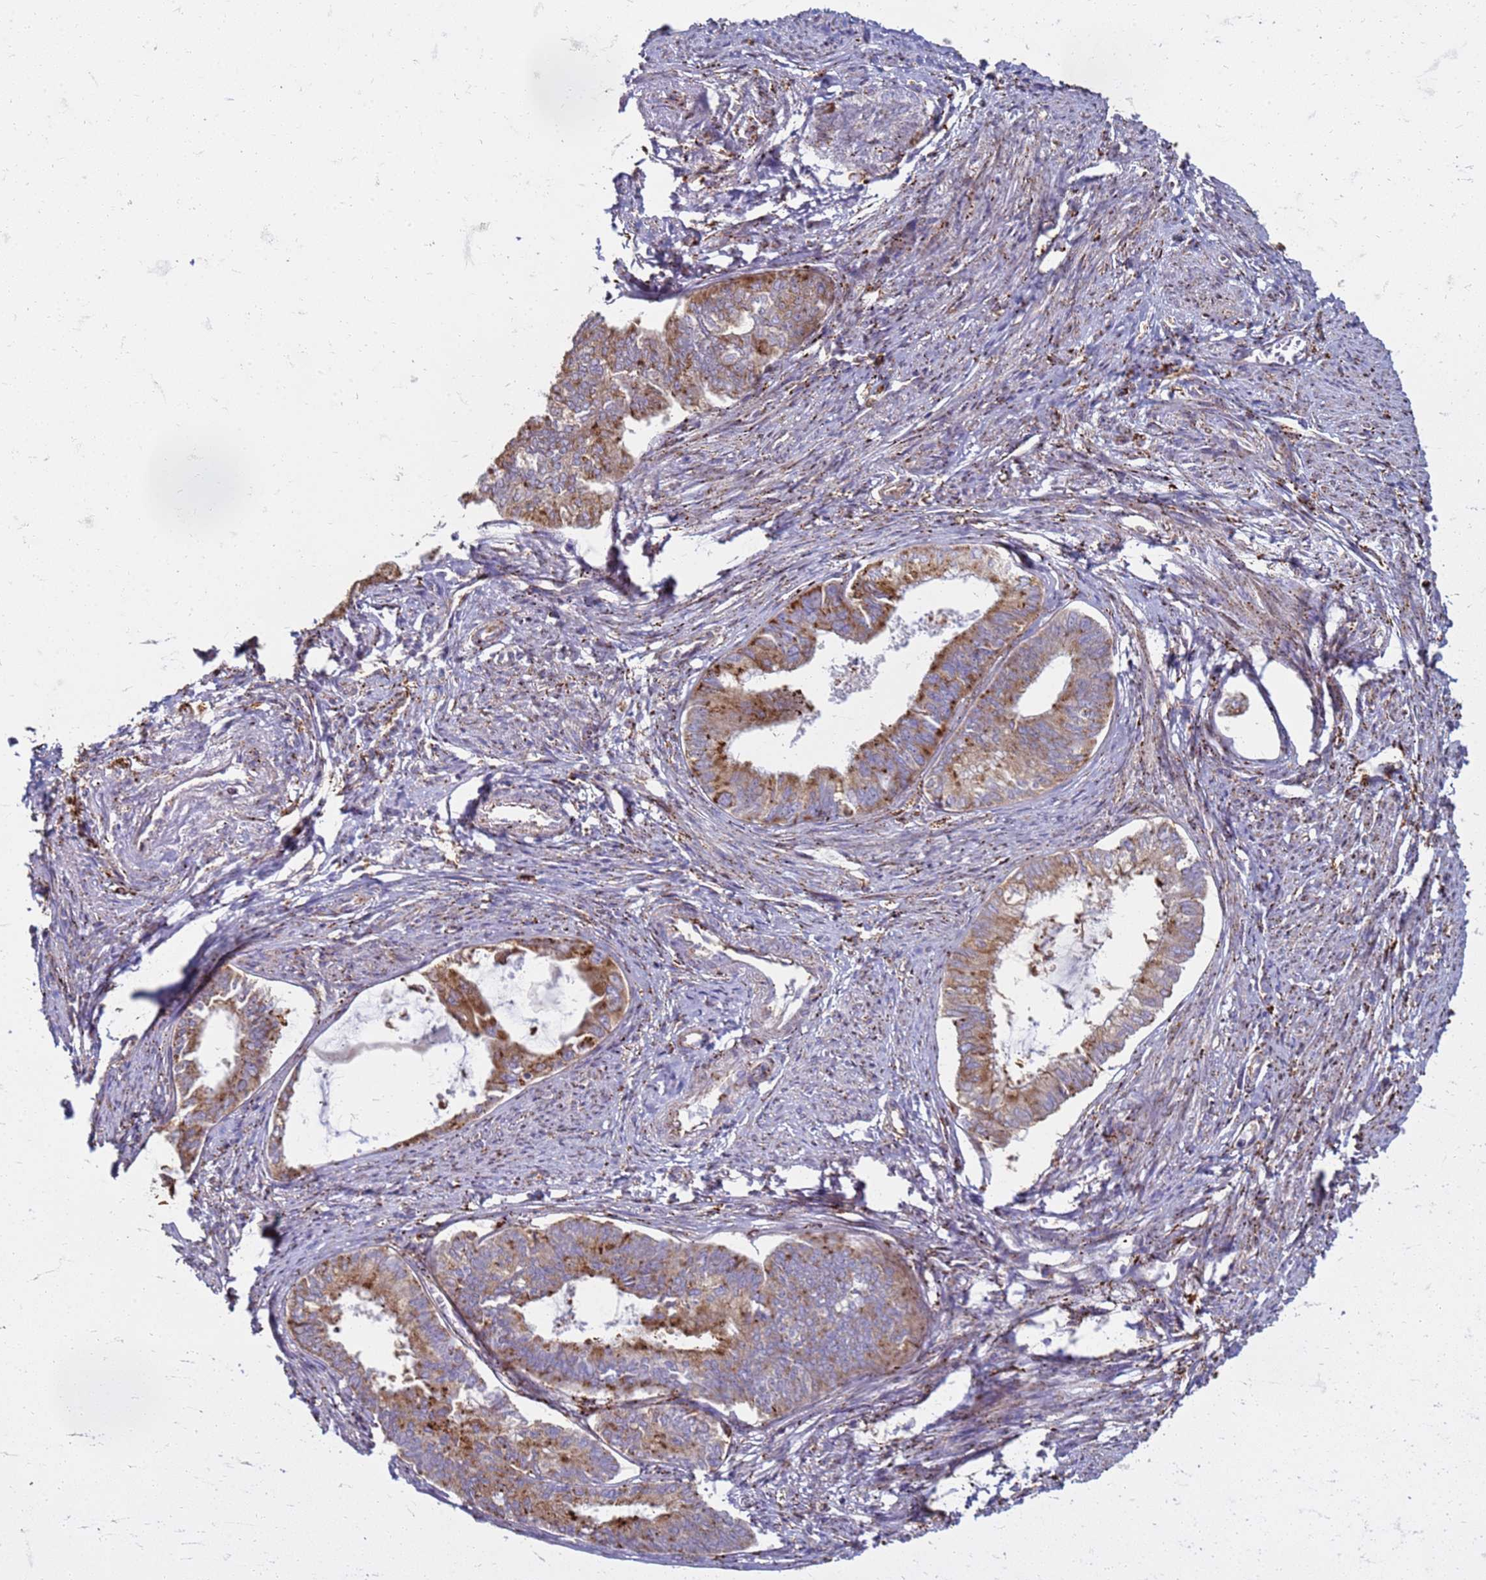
{"staining": {"intensity": "moderate", "quantity": ">75%", "location": "cytoplasmic/membranous"}, "tissue": "endometrial cancer", "cell_type": "Tumor cells", "image_type": "cancer", "snomed": [{"axis": "morphology", "description": "Adenocarcinoma, NOS"}, {"axis": "topography", "description": "Endometrium"}], "caption": "Immunohistochemical staining of human endometrial cancer reveals medium levels of moderate cytoplasmic/membranous staining in about >75% of tumor cells. (Brightfield microscopy of DAB IHC at high magnification).", "gene": "PDK3", "patient": {"sex": "female", "age": 86}}